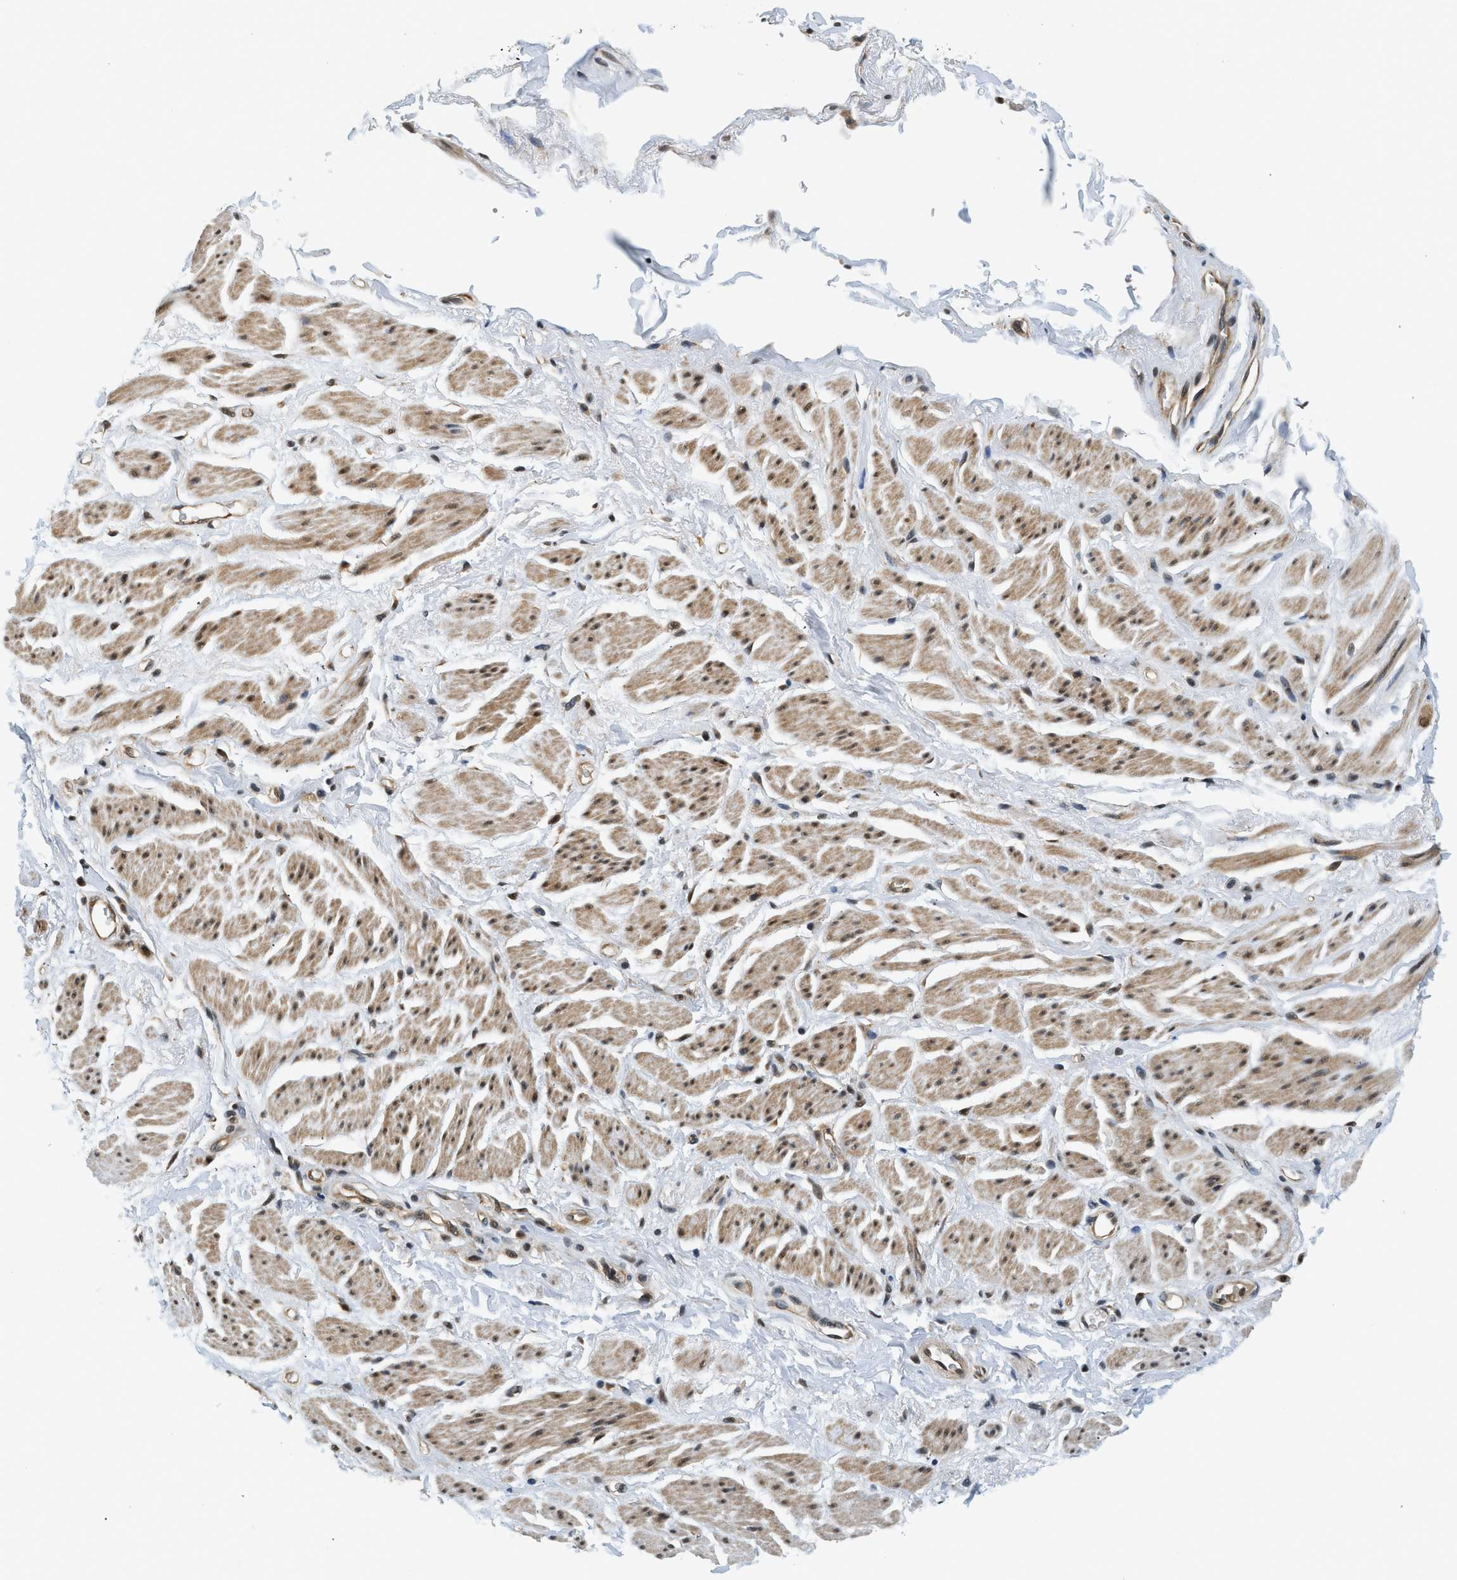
{"staining": {"intensity": "weak", "quantity": ">75%", "location": "cytoplasmic/membranous,nuclear"}, "tissue": "adipose tissue", "cell_type": "Adipocytes", "image_type": "normal", "snomed": [{"axis": "morphology", "description": "Normal tissue, NOS"}, {"axis": "topography", "description": "Soft tissue"}, {"axis": "topography", "description": "Peripheral nerve tissue"}], "caption": "Immunohistochemistry (IHC) of normal human adipose tissue reveals low levels of weak cytoplasmic/membranous,nuclear staining in approximately >75% of adipocytes.", "gene": "PSMD3", "patient": {"sex": "female", "age": 71}}